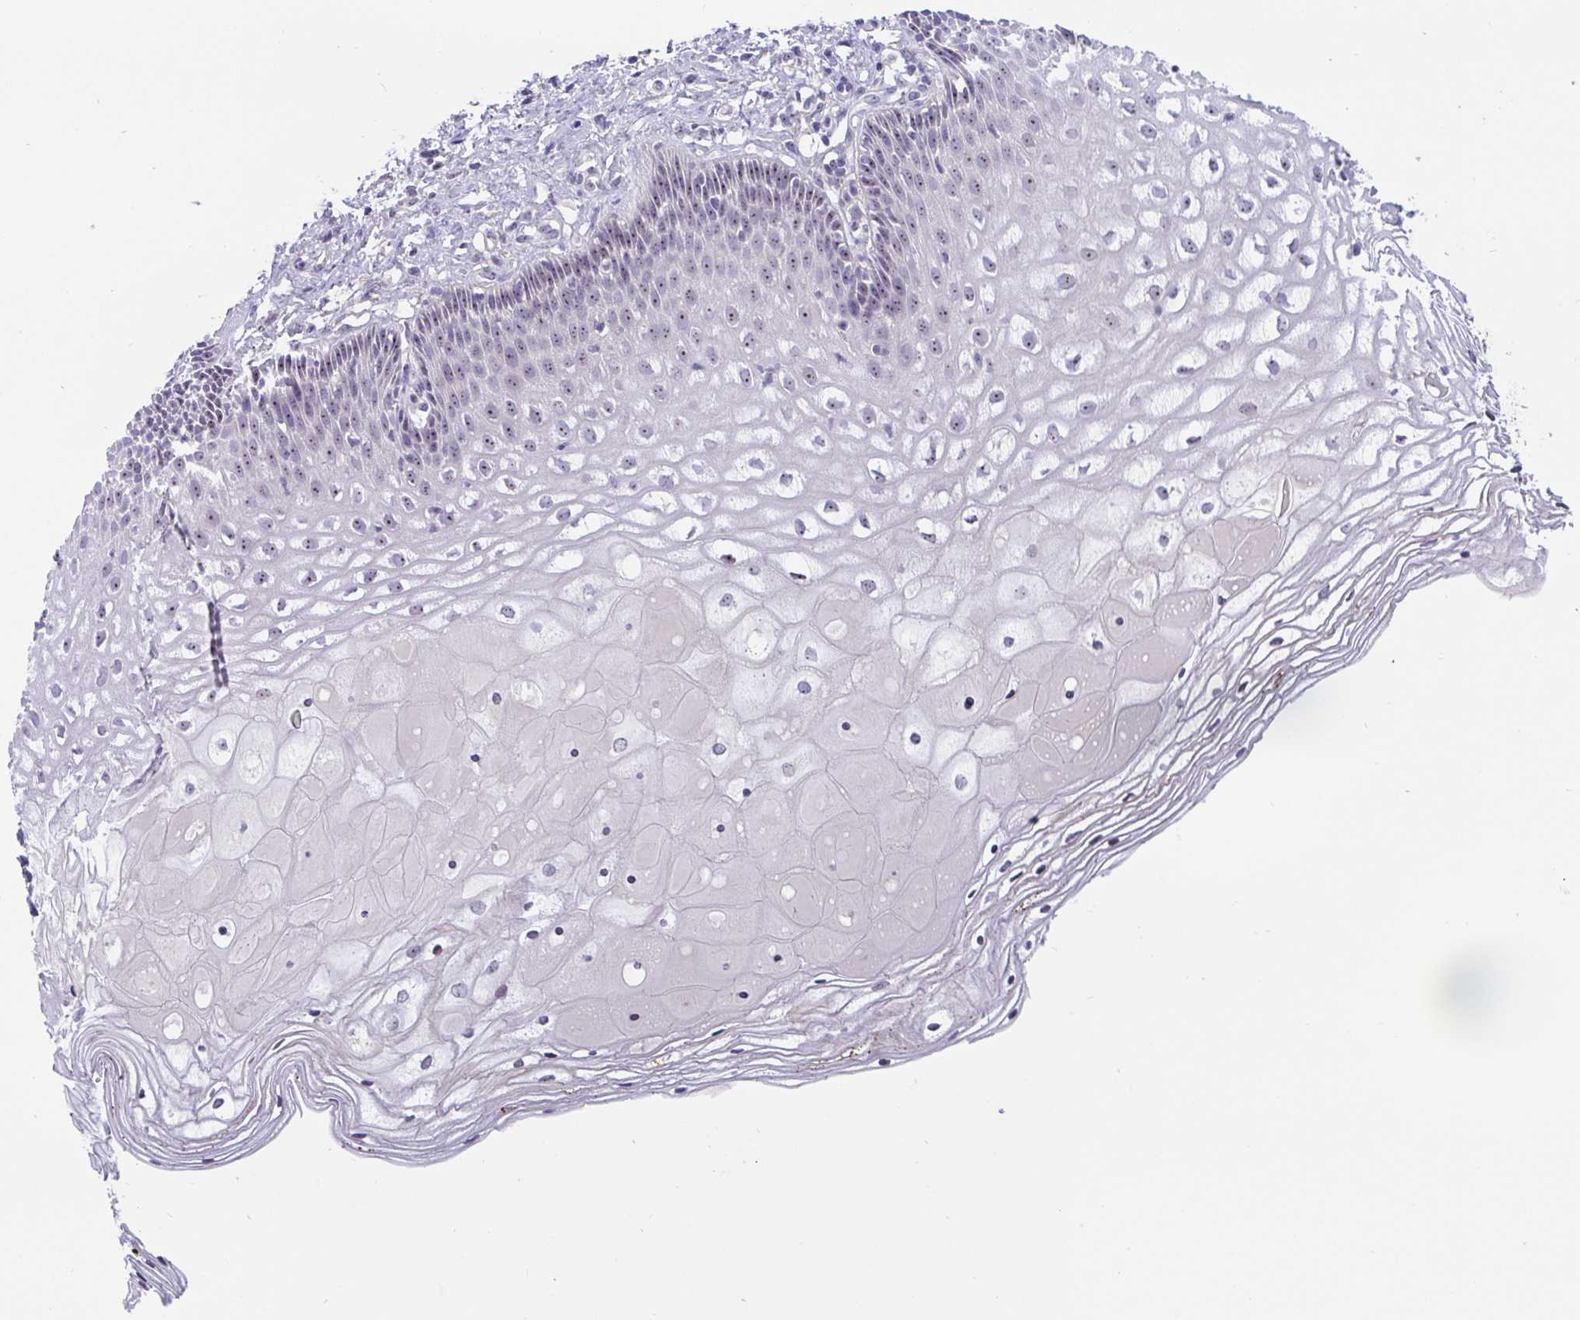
{"staining": {"intensity": "negative", "quantity": "none", "location": "none"}, "tissue": "cervix", "cell_type": "Glandular cells", "image_type": "normal", "snomed": [{"axis": "morphology", "description": "Normal tissue, NOS"}, {"axis": "topography", "description": "Cervix"}], "caption": "Micrograph shows no significant protein expression in glandular cells of normal cervix.", "gene": "MXRA8", "patient": {"sex": "female", "age": 36}}